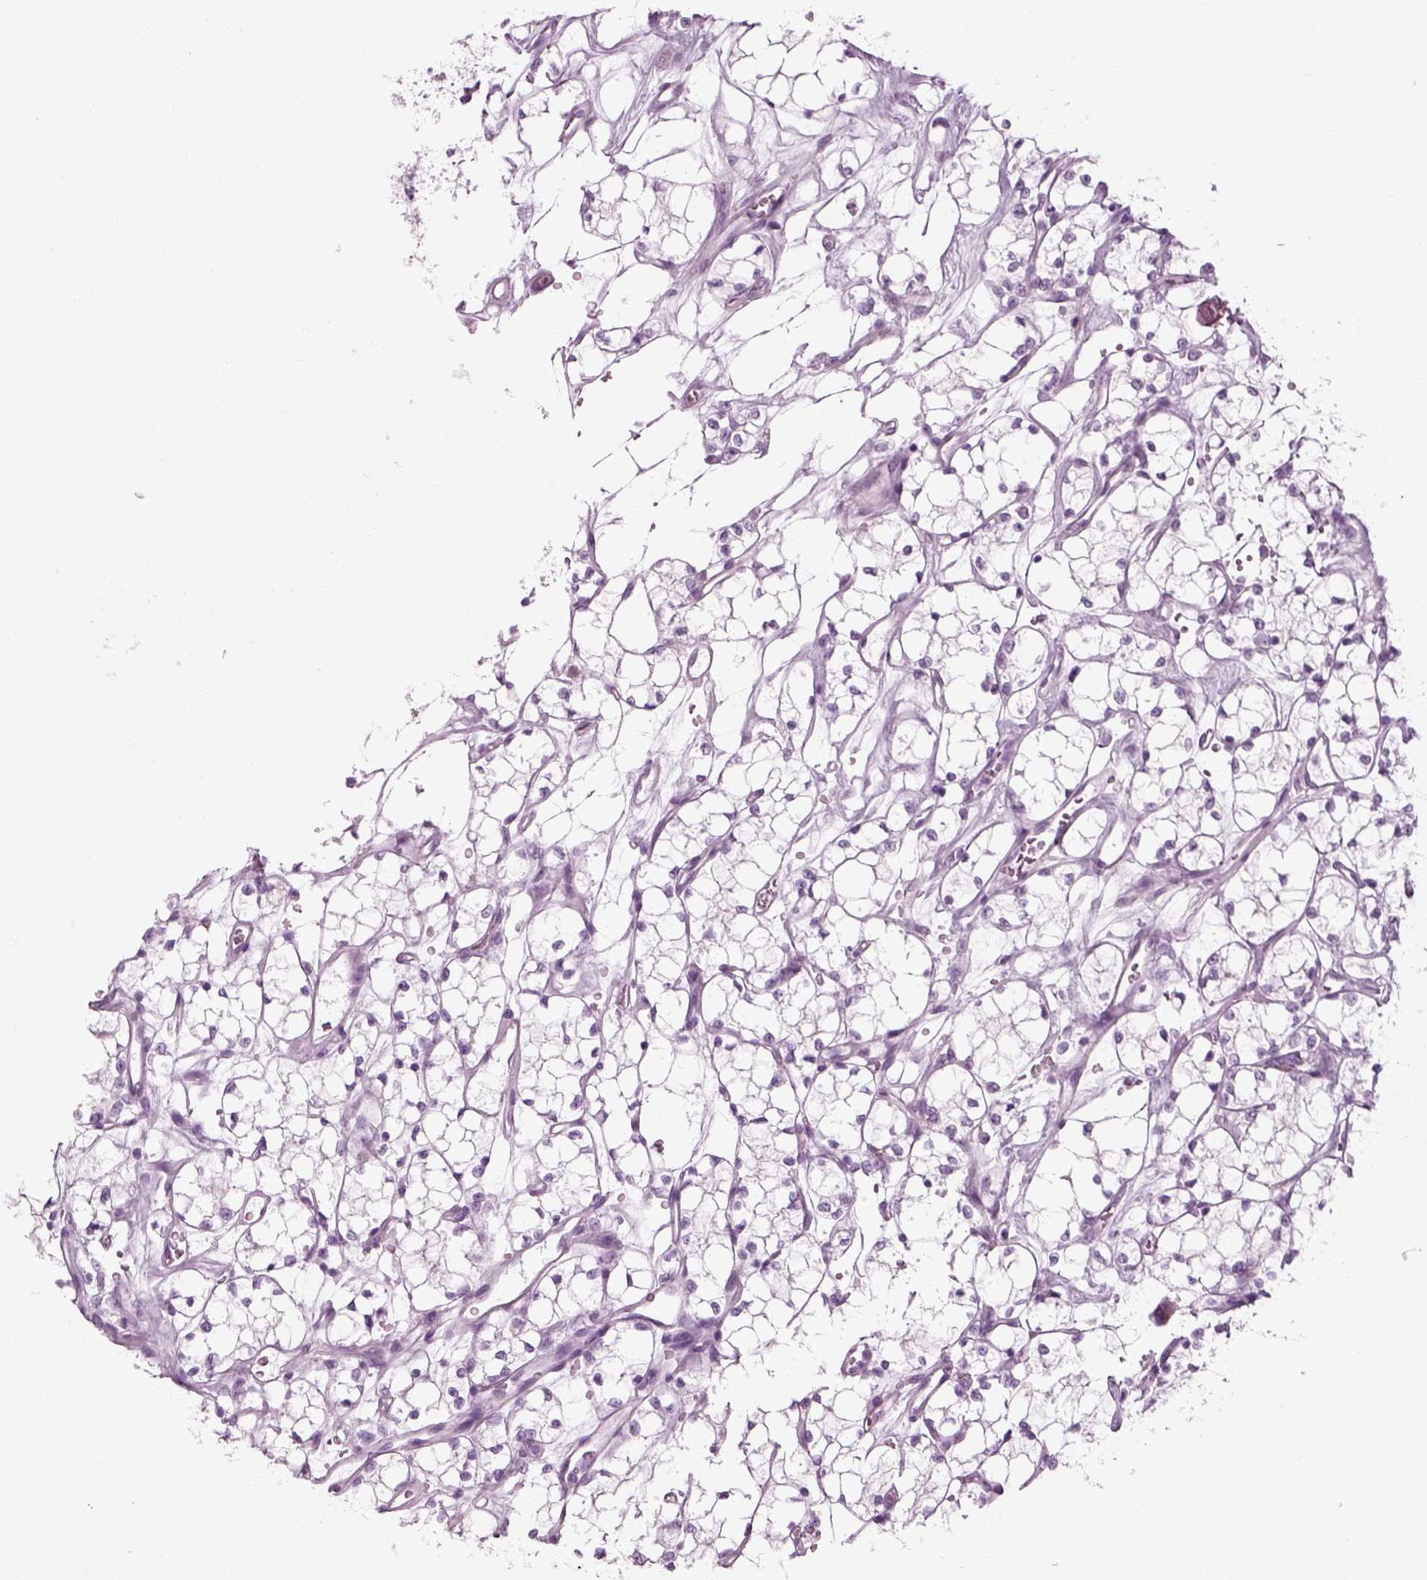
{"staining": {"intensity": "negative", "quantity": "none", "location": "none"}, "tissue": "renal cancer", "cell_type": "Tumor cells", "image_type": "cancer", "snomed": [{"axis": "morphology", "description": "Adenocarcinoma, NOS"}, {"axis": "topography", "description": "Kidney"}], "caption": "Tumor cells are negative for protein expression in human renal adenocarcinoma.", "gene": "PRLH", "patient": {"sex": "female", "age": 69}}